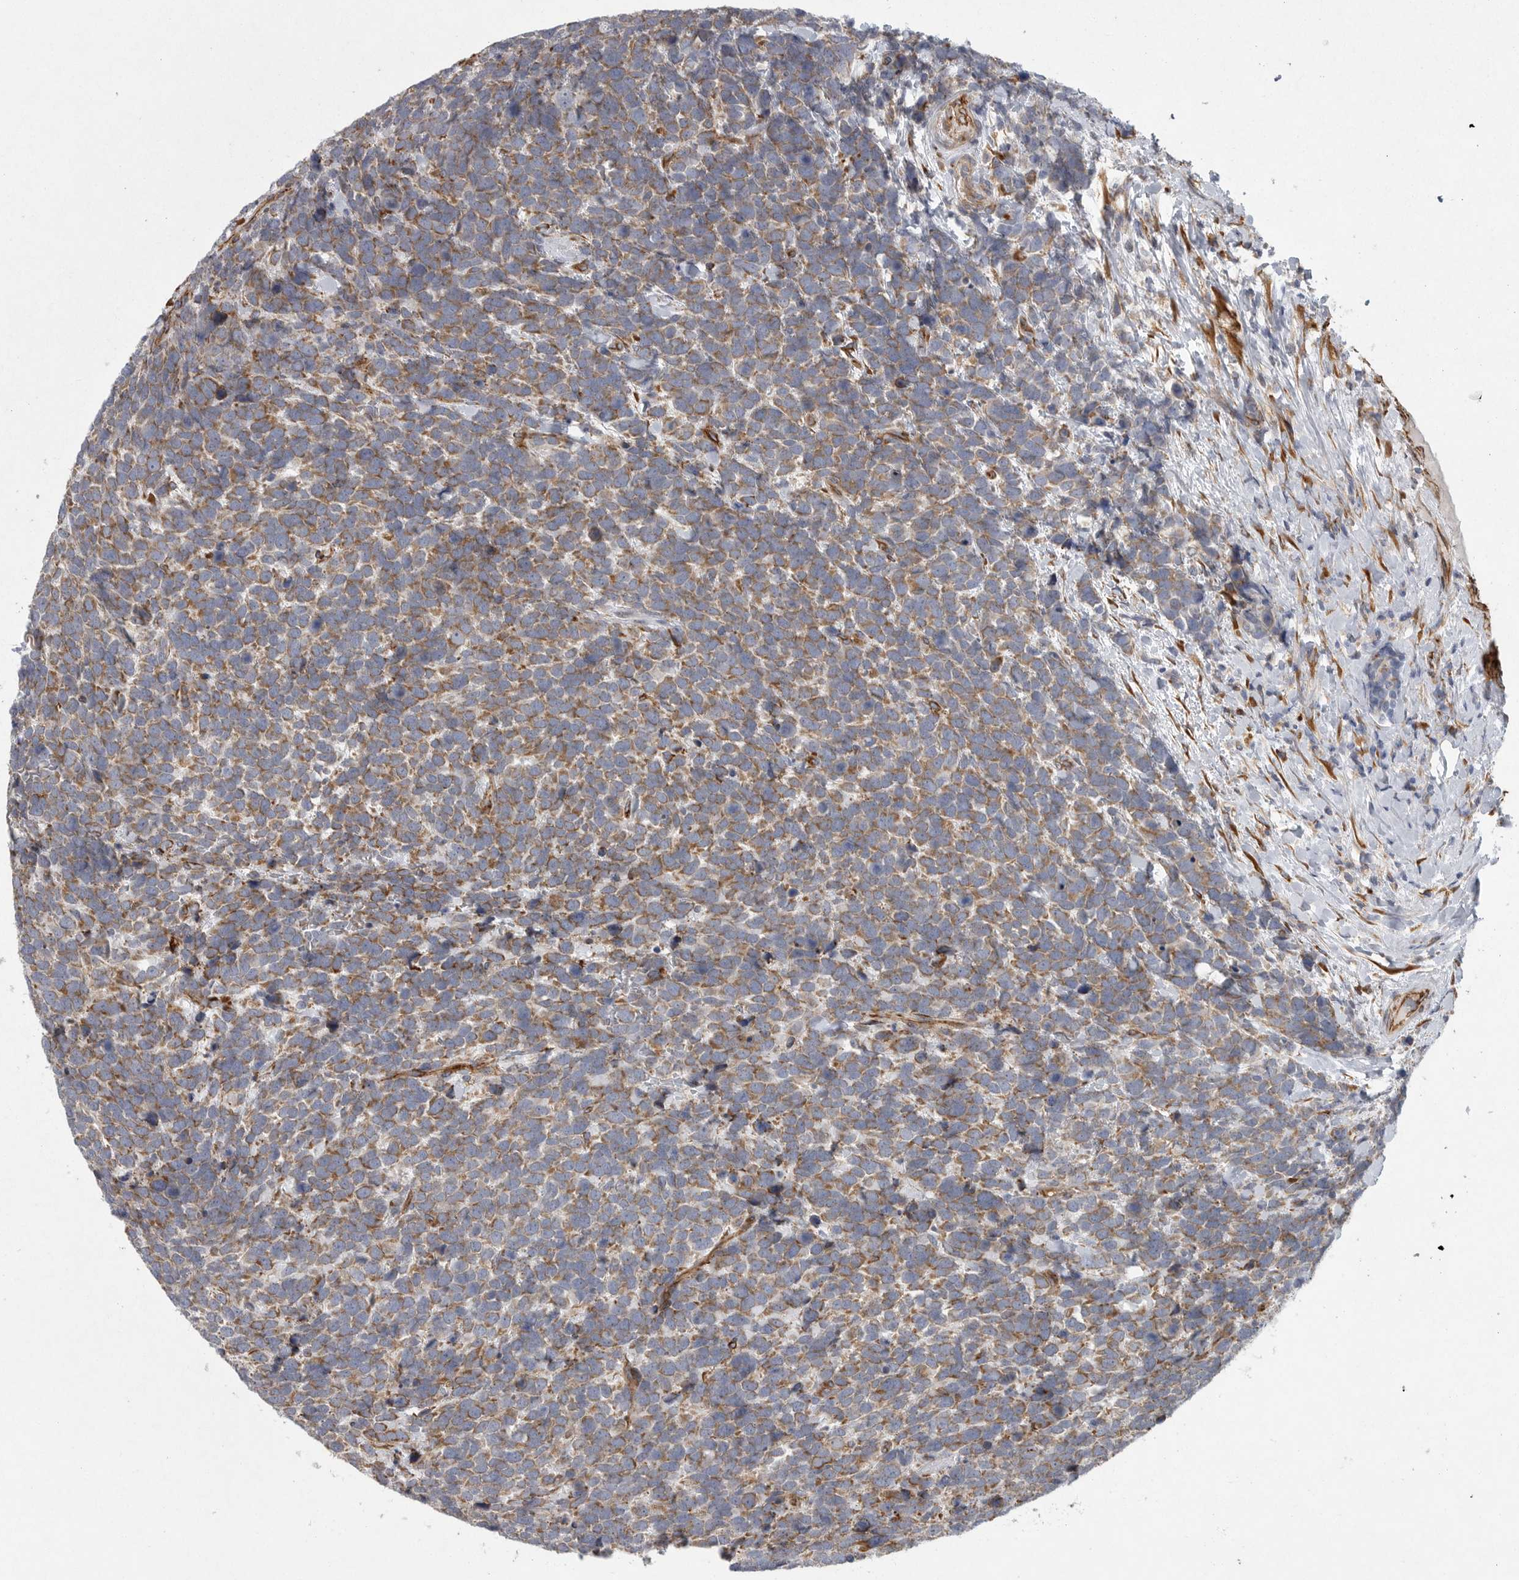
{"staining": {"intensity": "moderate", "quantity": ">75%", "location": "cytoplasmic/membranous"}, "tissue": "urothelial cancer", "cell_type": "Tumor cells", "image_type": "cancer", "snomed": [{"axis": "morphology", "description": "Urothelial carcinoma, High grade"}, {"axis": "topography", "description": "Urinary bladder"}], "caption": "High-grade urothelial carcinoma tissue displays moderate cytoplasmic/membranous staining in approximately >75% of tumor cells, visualized by immunohistochemistry.", "gene": "MINPP1", "patient": {"sex": "female", "age": 82}}